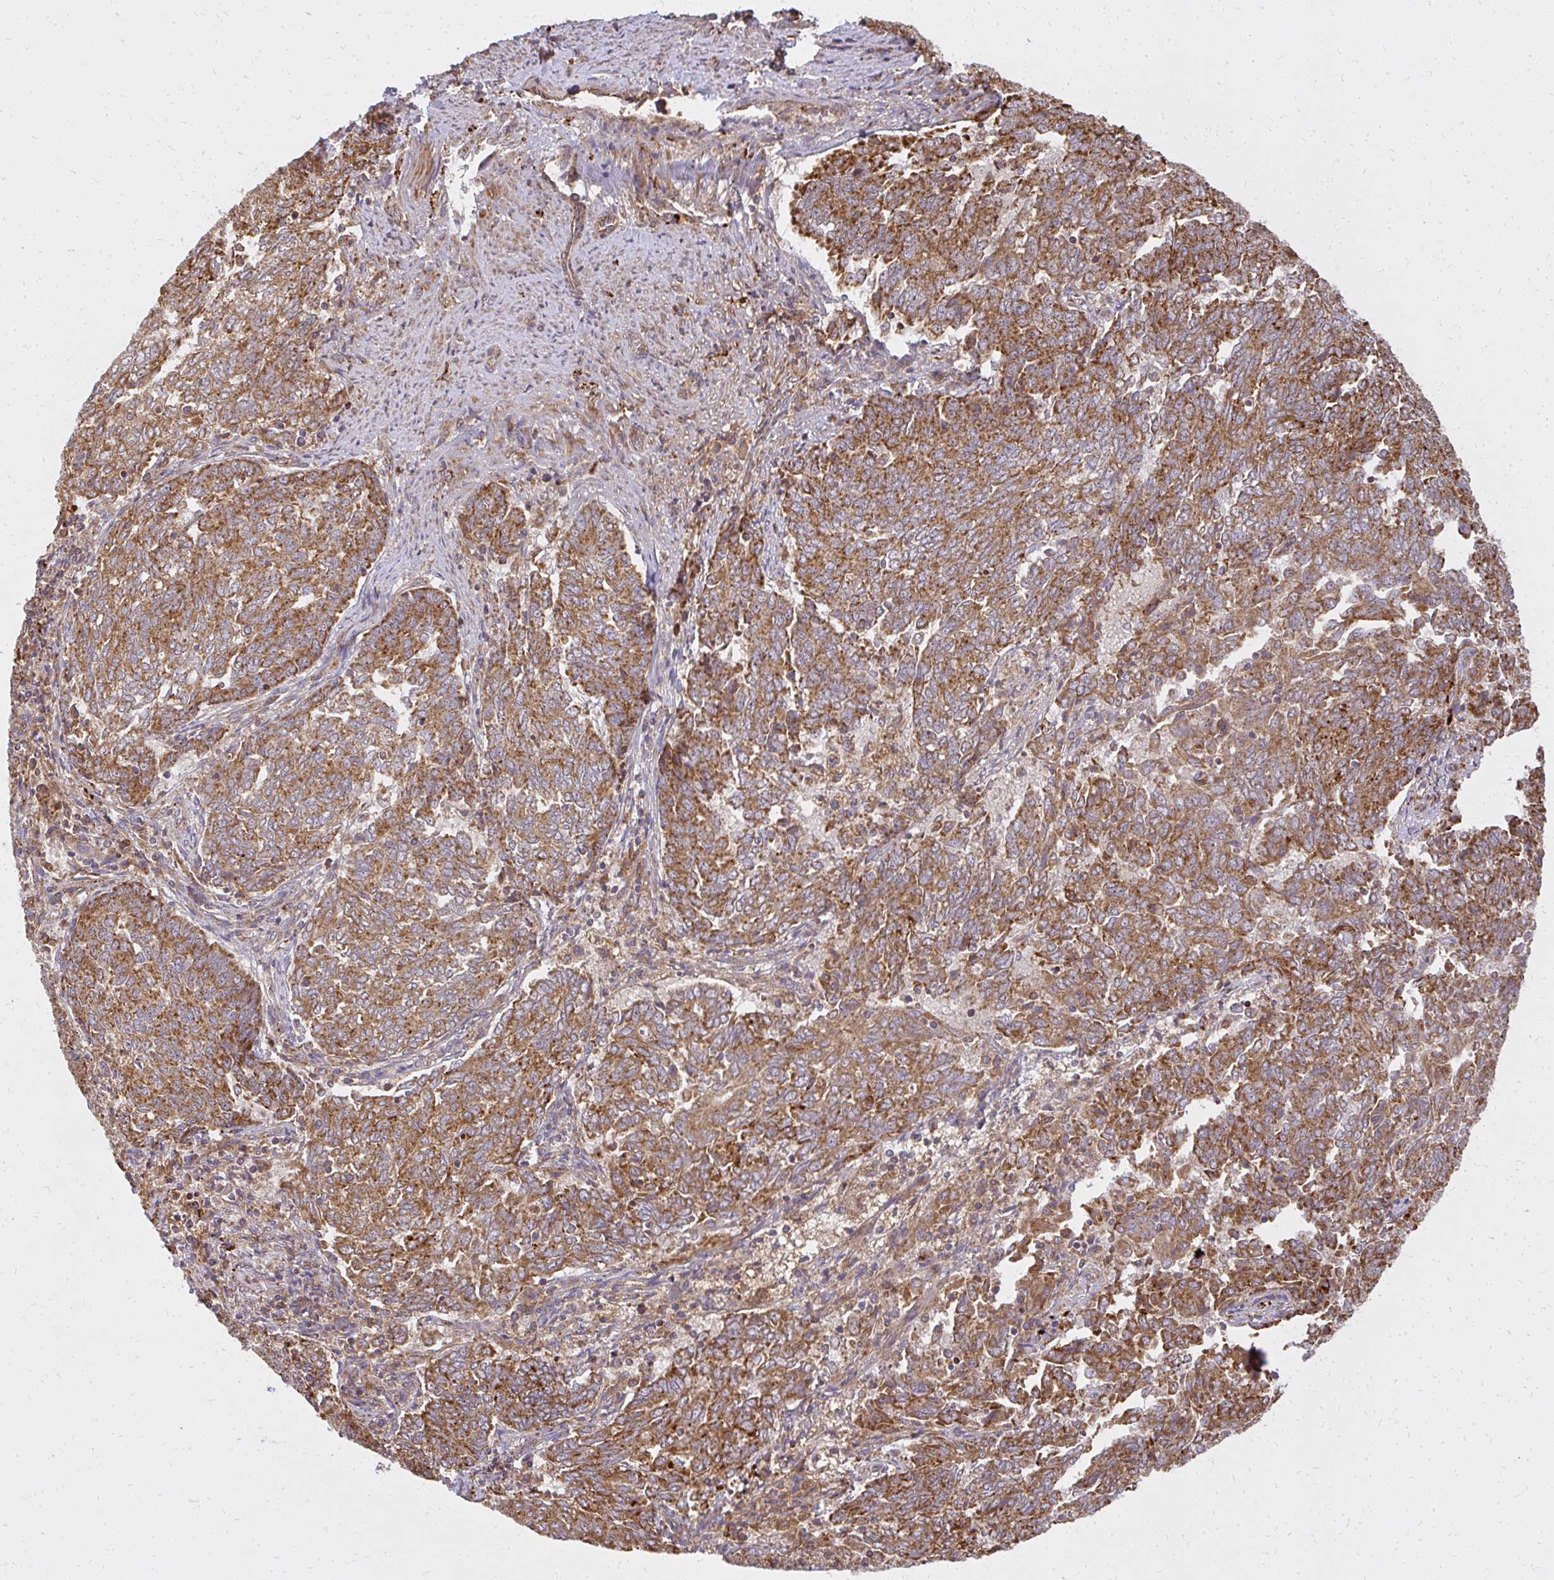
{"staining": {"intensity": "strong", "quantity": ">75%", "location": "cytoplasmic/membranous"}, "tissue": "endometrial cancer", "cell_type": "Tumor cells", "image_type": "cancer", "snomed": [{"axis": "morphology", "description": "Adenocarcinoma, NOS"}, {"axis": "topography", "description": "Endometrium"}], "caption": "Immunohistochemistry (IHC) (DAB (3,3'-diaminobenzidine)) staining of adenocarcinoma (endometrial) displays strong cytoplasmic/membranous protein positivity in about >75% of tumor cells.", "gene": "GNS", "patient": {"sex": "female", "age": 80}}